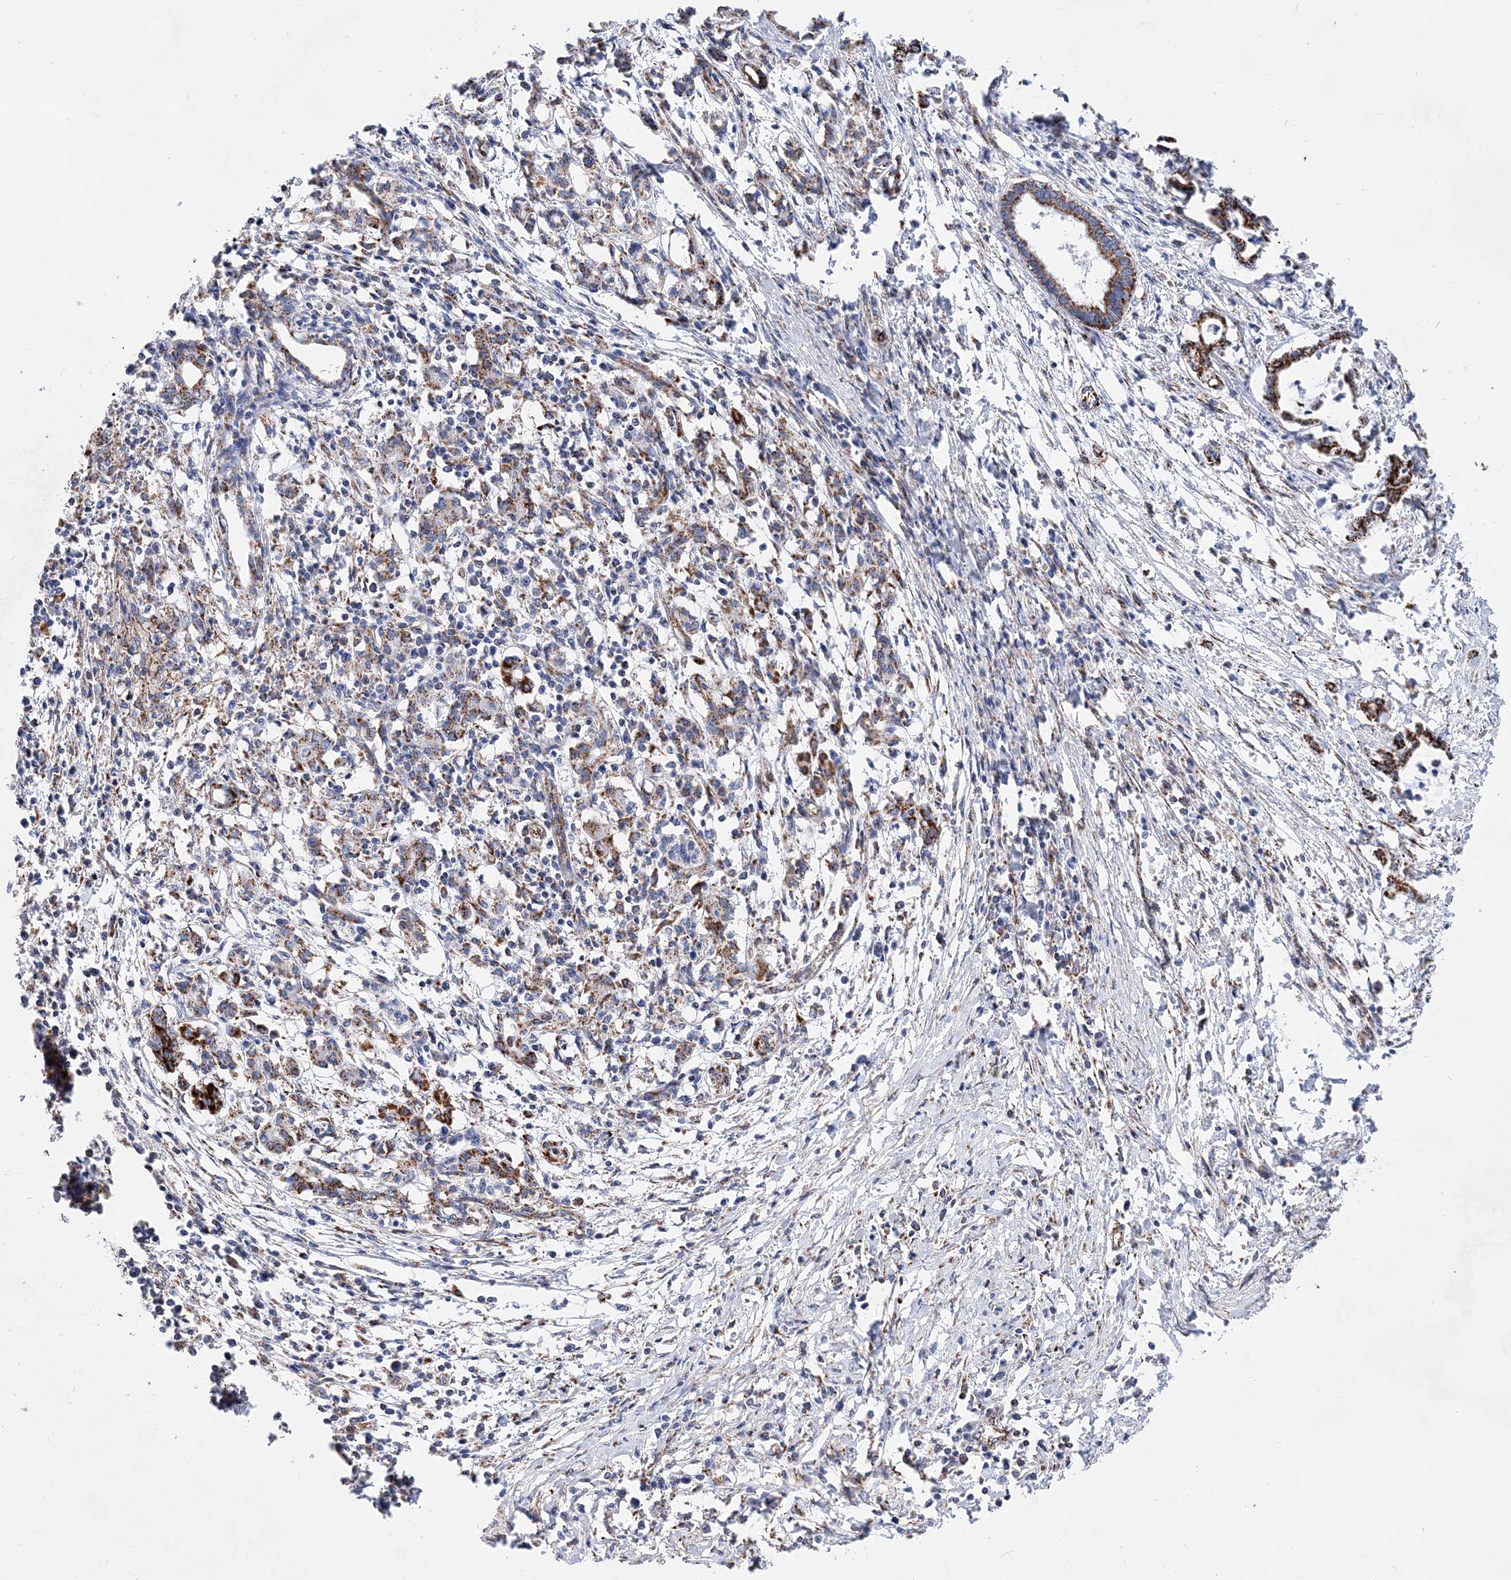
{"staining": {"intensity": "moderate", "quantity": ">75%", "location": "cytoplasmic/membranous"}, "tissue": "pancreatic cancer", "cell_type": "Tumor cells", "image_type": "cancer", "snomed": [{"axis": "morphology", "description": "Adenocarcinoma, NOS"}, {"axis": "topography", "description": "Pancreas"}], "caption": "Adenocarcinoma (pancreatic) was stained to show a protein in brown. There is medium levels of moderate cytoplasmic/membranous expression in about >75% of tumor cells. (Brightfield microscopy of DAB IHC at high magnification).", "gene": "ACOT9", "patient": {"sex": "female", "age": 55}}